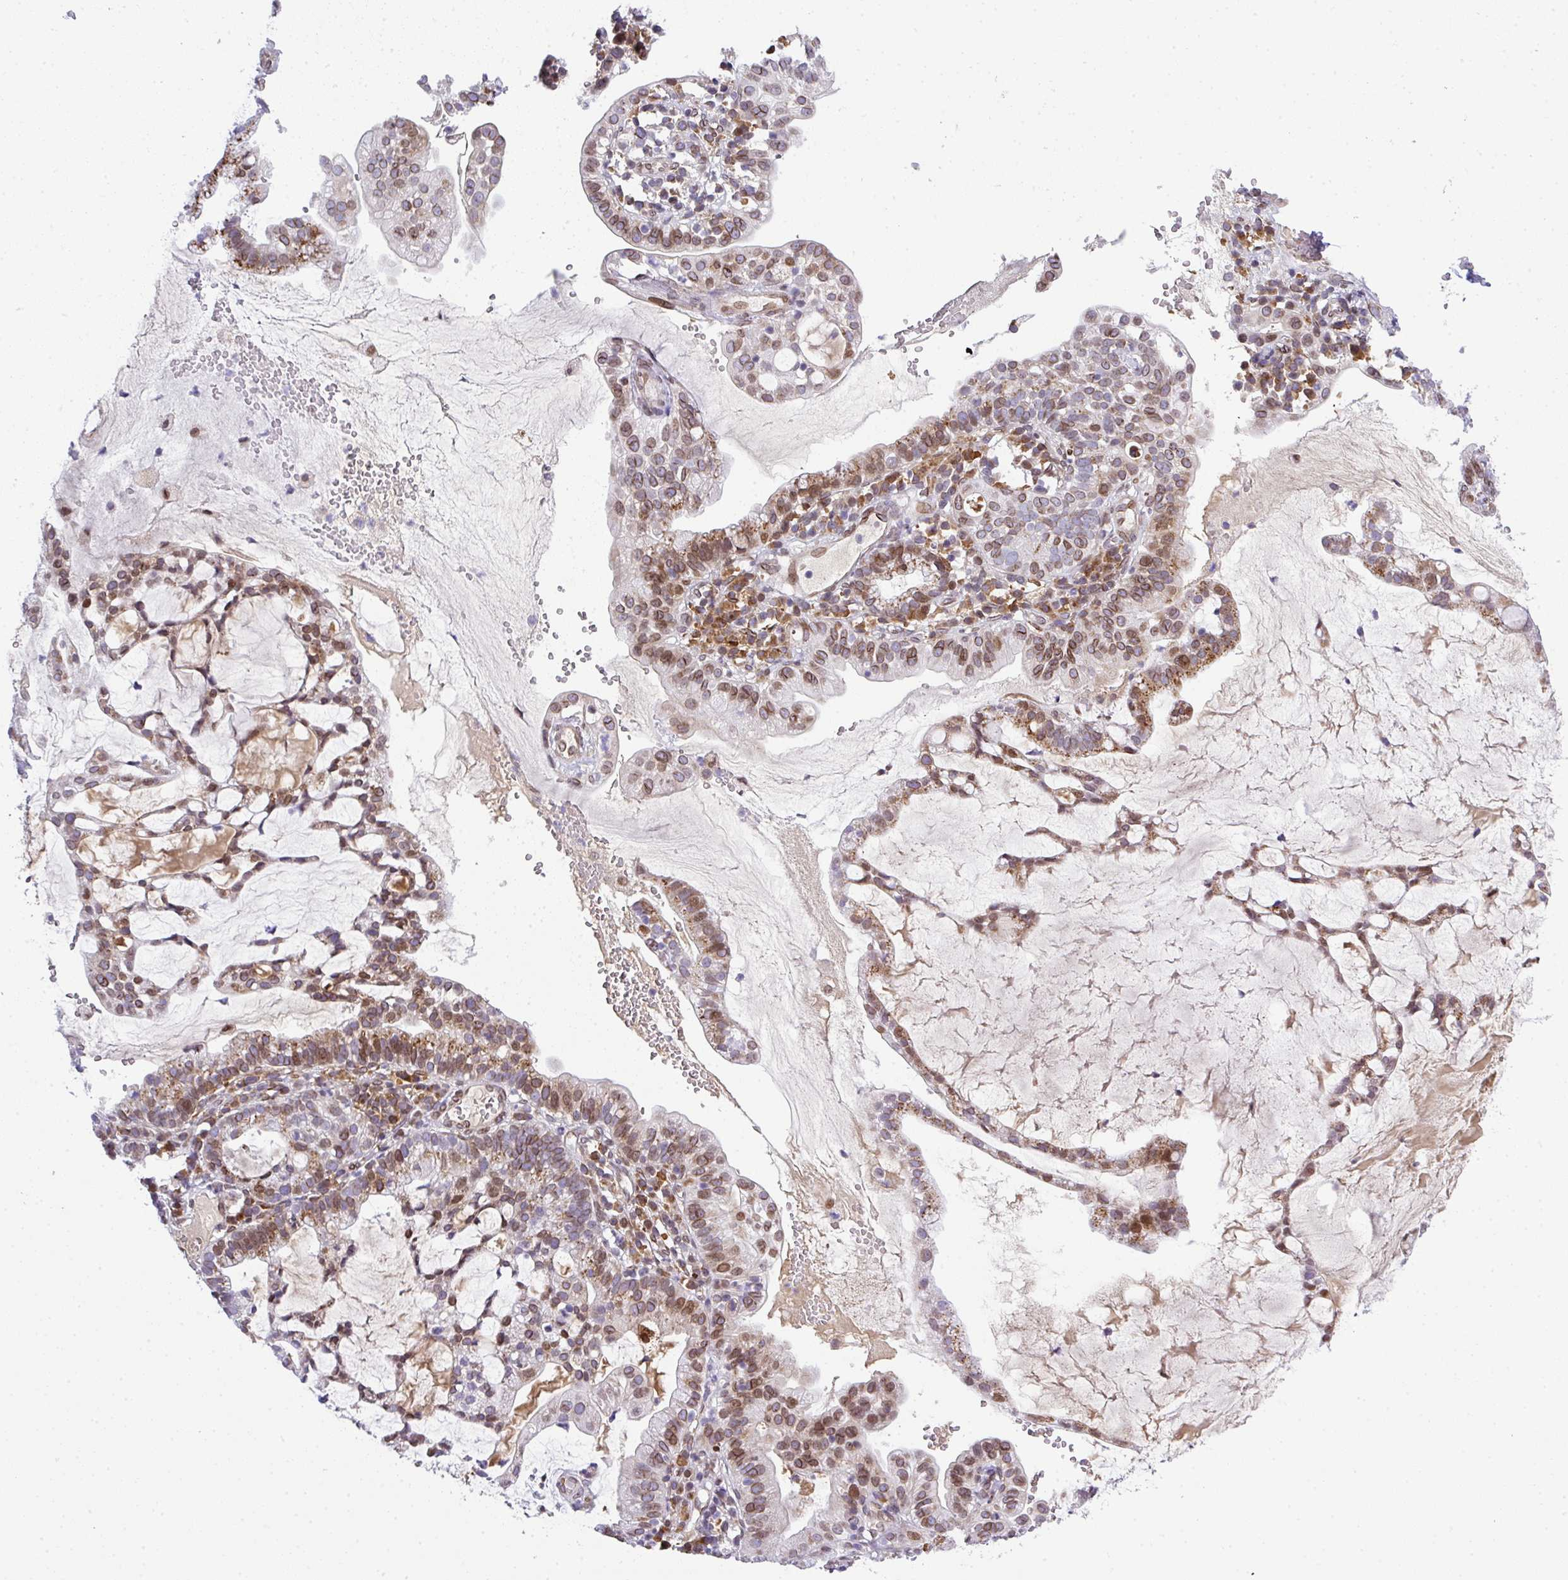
{"staining": {"intensity": "moderate", "quantity": ">75%", "location": "cytoplasmic/membranous,nuclear"}, "tissue": "cervical cancer", "cell_type": "Tumor cells", "image_type": "cancer", "snomed": [{"axis": "morphology", "description": "Adenocarcinoma, NOS"}, {"axis": "topography", "description": "Cervix"}], "caption": "Protein staining of adenocarcinoma (cervical) tissue exhibits moderate cytoplasmic/membranous and nuclear staining in about >75% of tumor cells. Nuclei are stained in blue.", "gene": "PLK1", "patient": {"sex": "female", "age": 41}}